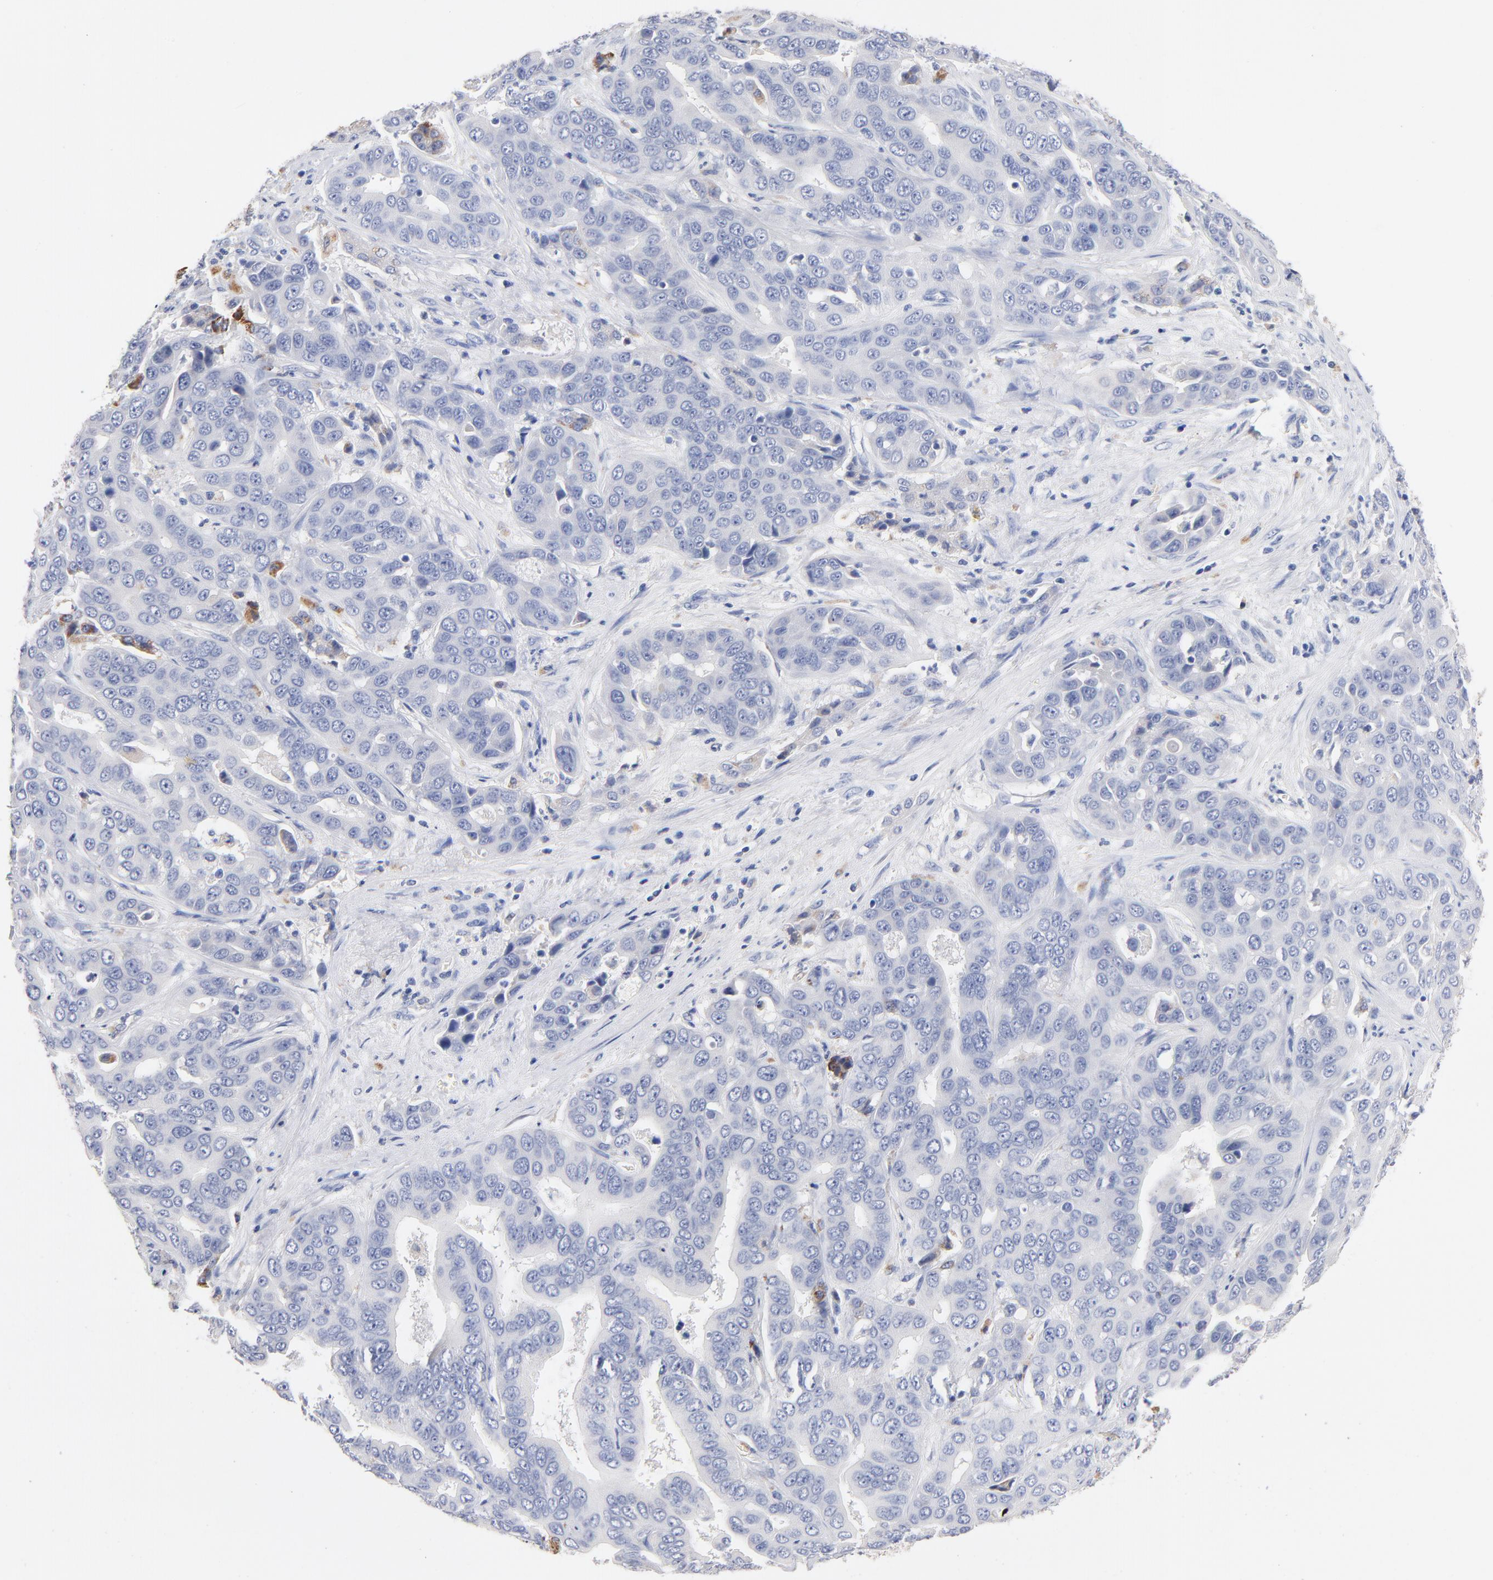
{"staining": {"intensity": "moderate", "quantity": "<25%", "location": "cytoplasmic/membranous"}, "tissue": "liver cancer", "cell_type": "Tumor cells", "image_type": "cancer", "snomed": [{"axis": "morphology", "description": "Cholangiocarcinoma"}, {"axis": "topography", "description": "Liver"}], "caption": "Liver cancer (cholangiocarcinoma) stained with a brown dye exhibits moderate cytoplasmic/membranous positive expression in approximately <25% of tumor cells.", "gene": "CPS1", "patient": {"sex": "female", "age": 52}}